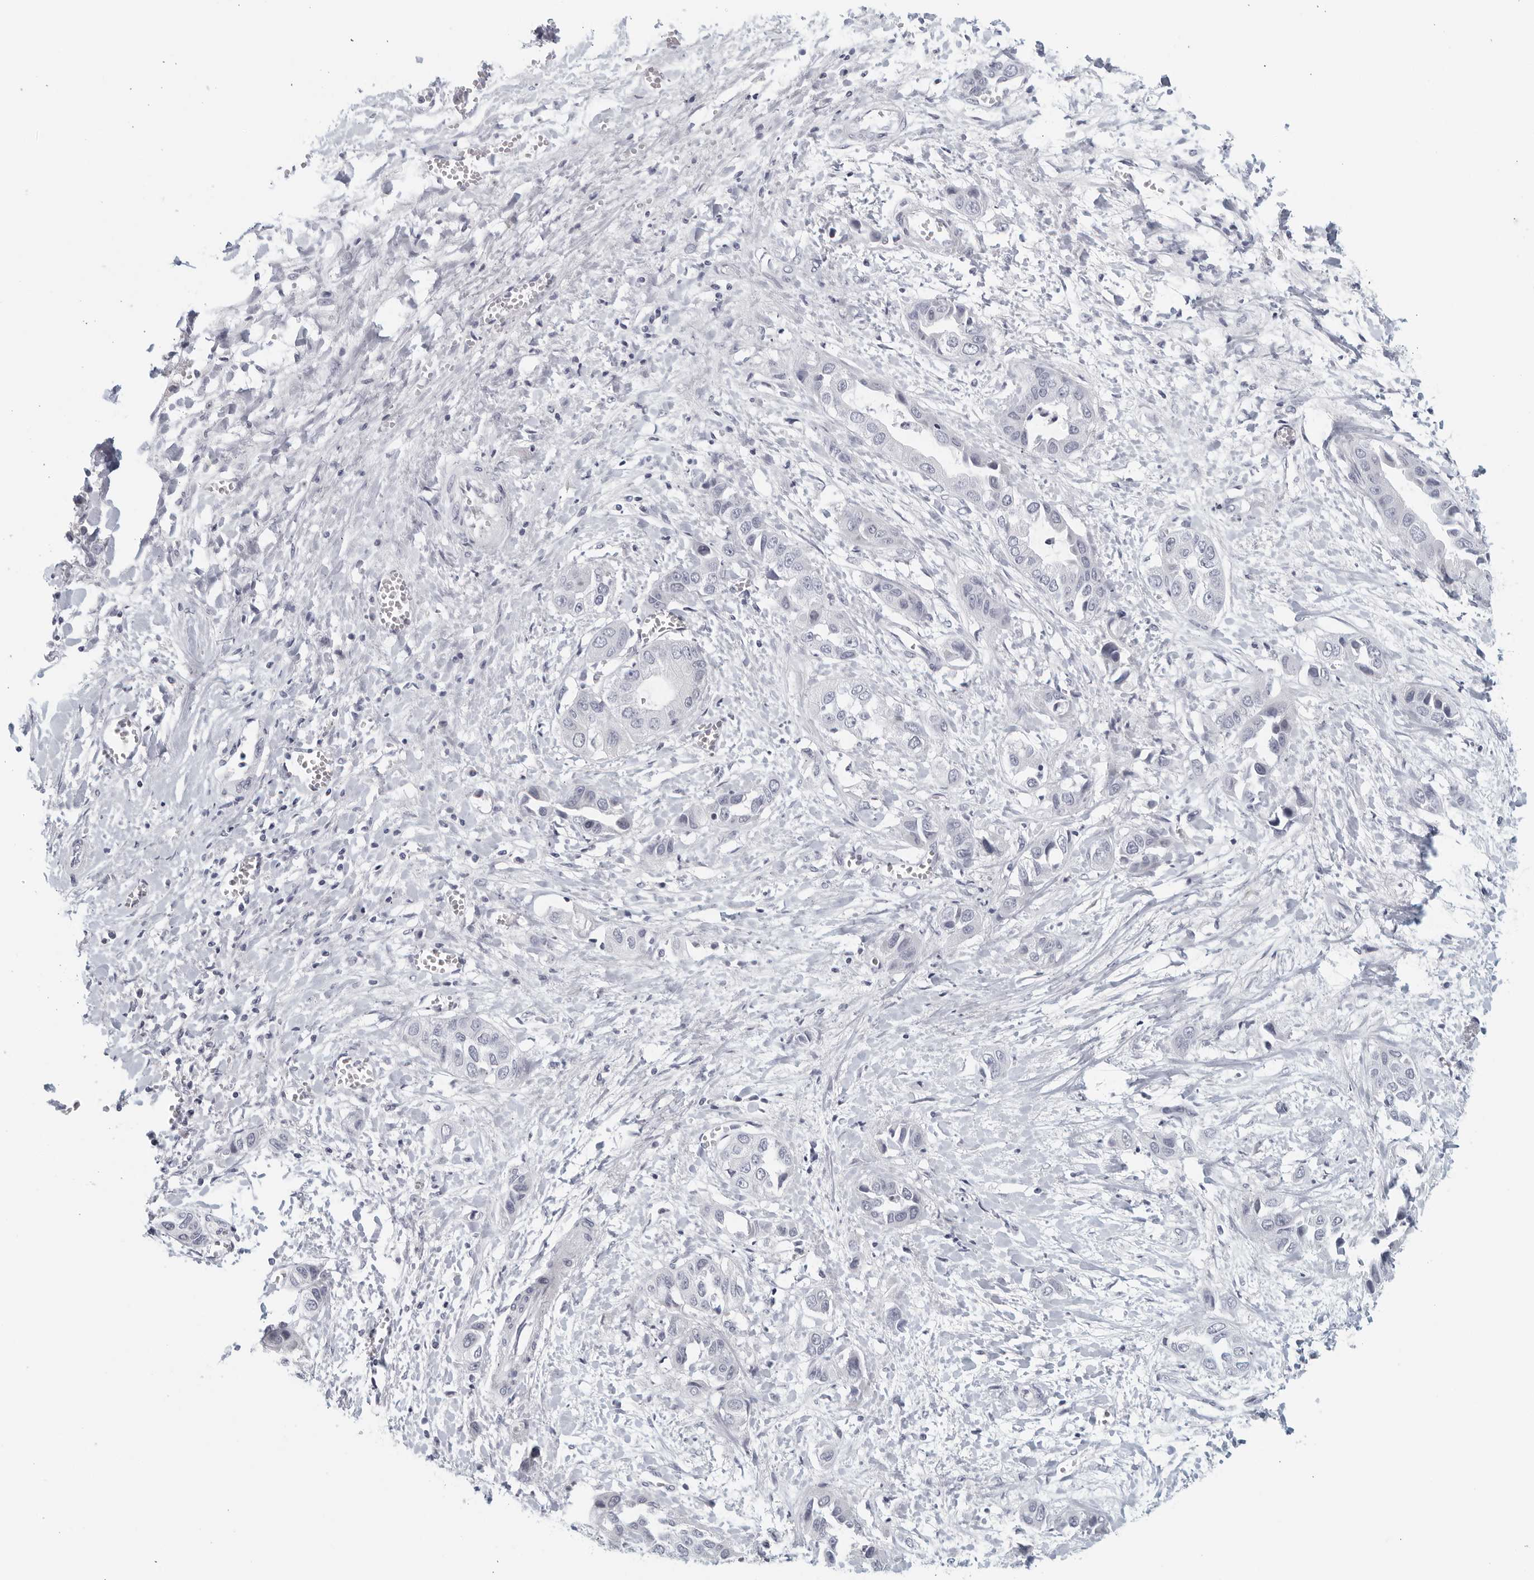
{"staining": {"intensity": "negative", "quantity": "none", "location": "none"}, "tissue": "liver cancer", "cell_type": "Tumor cells", "image_type": "cancer", "snomed": [{"axis": "morphology", "description": "Cholangiocarcinoma"}, {"axis": "topography", "description": "Liver"}], "caption": "A photomicrograph of cholangiocarcinoma (liver) stained for a protein shows no brown staining in tumor cells. Nuclei are stained in blue.", "gene": "MATN1", "patient": {"sex": "female", "age": 52}}